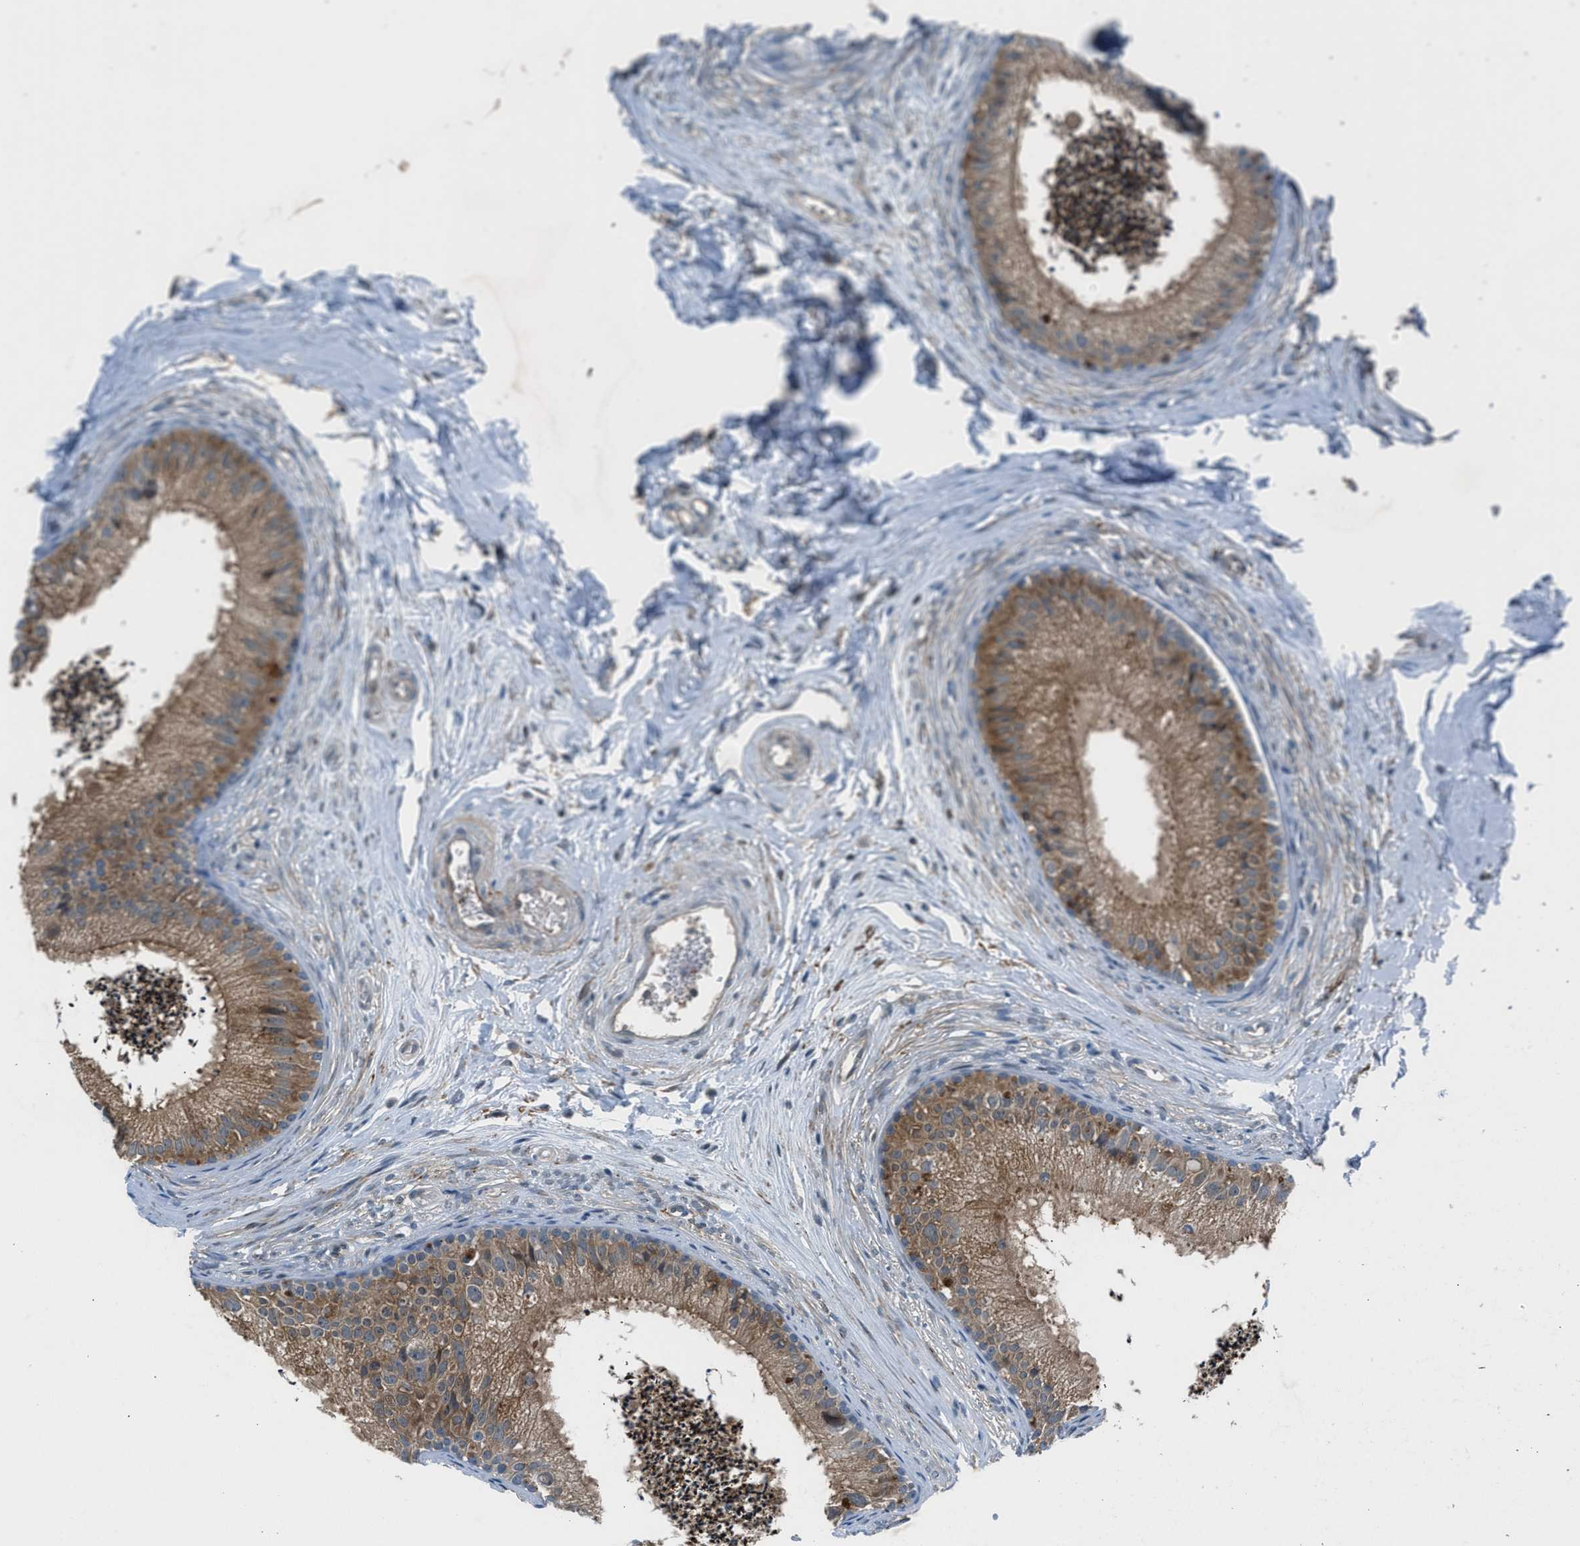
{"staining": {"intensity": "moderate", "quantity": ">75%", "location": "cytoplasmic/membranous"}, "tissue": "epididymis", "cell_type": "Glandular cells", "image_type": "normal", "snomed": [{"axis": "morphology", "description": "Normal tissue, NOS"}, {"axis": "topography", "description": "Epididymis"}], "caption": "A medium amount of moderate cytoplasmic/membranous staining is identified in about >75% of glandular cells in unremarkable epididymis. (IHC, brightfield microscopy, high magnification).", "gene": "LMLN", "patient": {"sex": "male", "age": 56}}